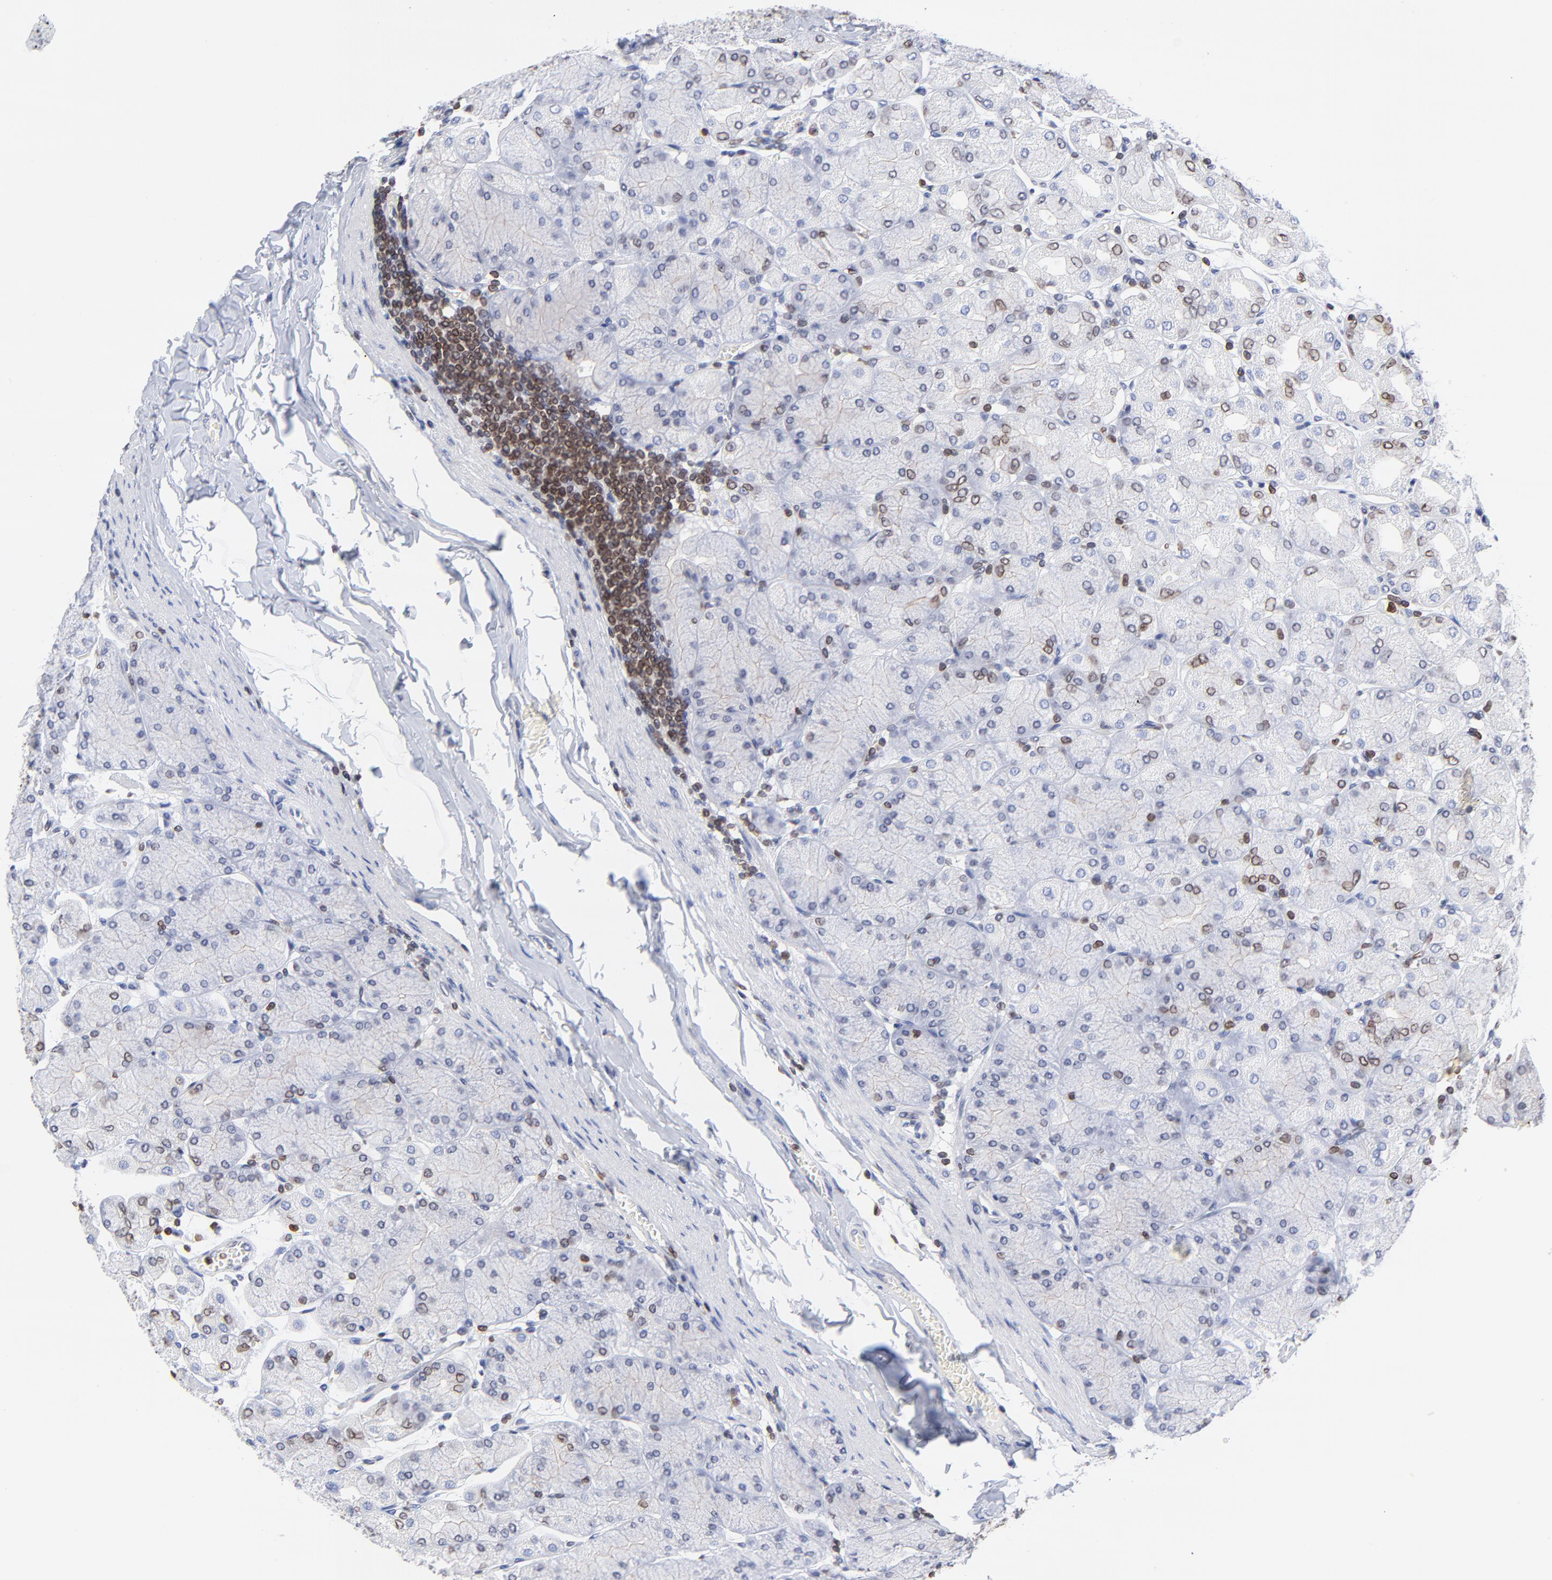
{"staining": {"intensity": "strong", "quantity": "<25%", "location": "cytoplasmic/membranous,nuclear"}, "tissue": "stomach", "cell_type": "Glandular cells", "image_type": "normal", "snomed": [{"axis": "morphology", "description": "Normal tissue, NOS"}, {"axis": "topography", "description": "Stomach, upper"}], "caption": "A brown stain labels strong cytoplasmic/membranous,nuclear positivity of a protein in glandular cells of normal human stomach.", "gene": "THAP7", "patient": {"sex": "female", "age": 56}}